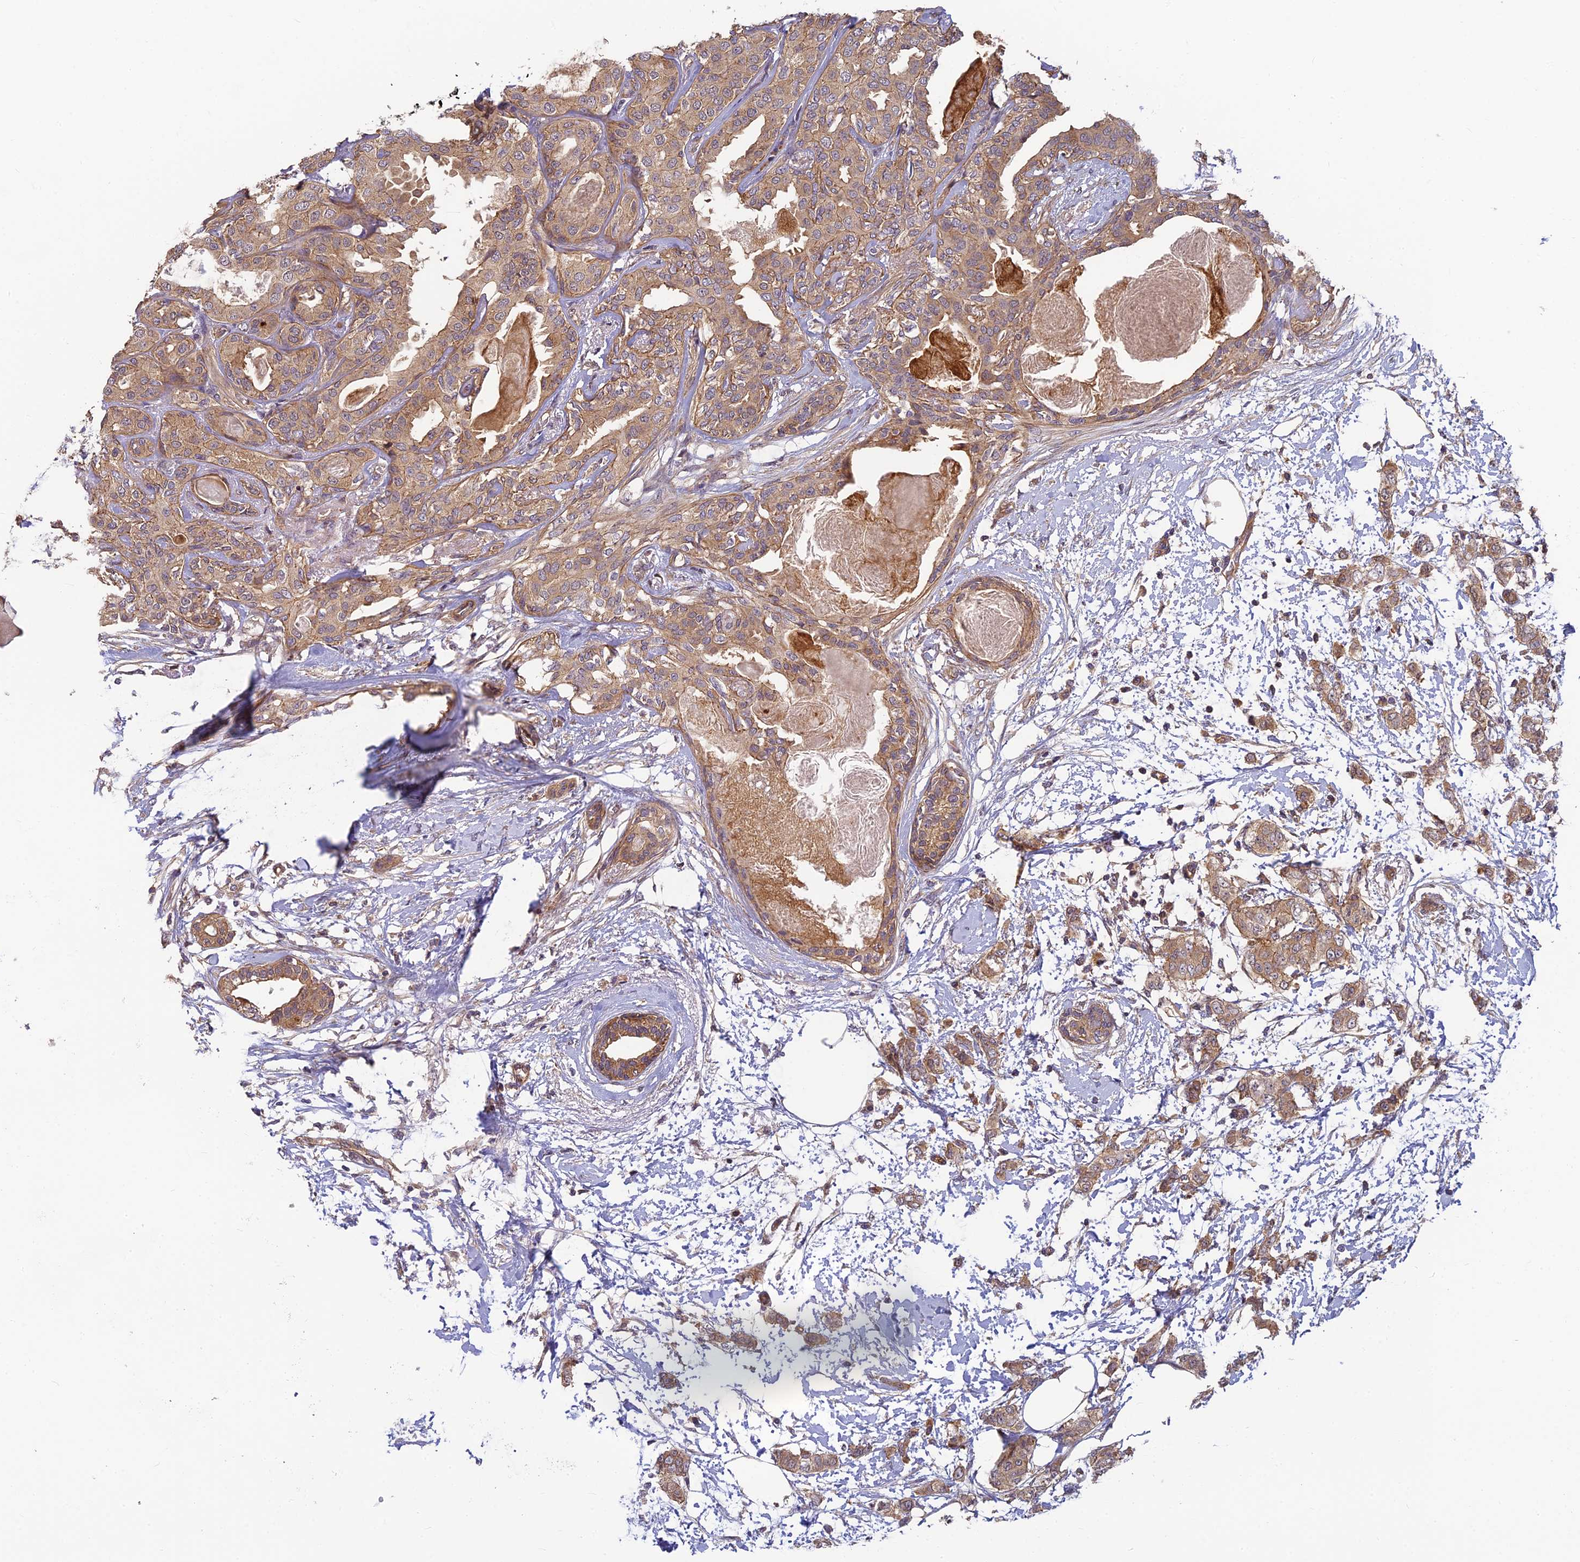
{"staining": {"intensity": "moderate", "quantity": ">75%", "location": "cytoplasmic/membranous"}, "tissue": "breast cancer", "cell_type": "Tumor cells", "image_type": "cancer", "snomed": [{"axis": "morphology", "description": "Duct carcinoma"}, {"axis": "topography", "description": "Breast"}], "caption": "There is medium levels of moderate cytoplasmic/membranous positivity in tumor cells of intraductal carcinoma (breast), as demonstrated by immunohistochemical staining (brown color).", "gene": "PIKFYVE", "patient": {"sex": "female", "age": 72}}